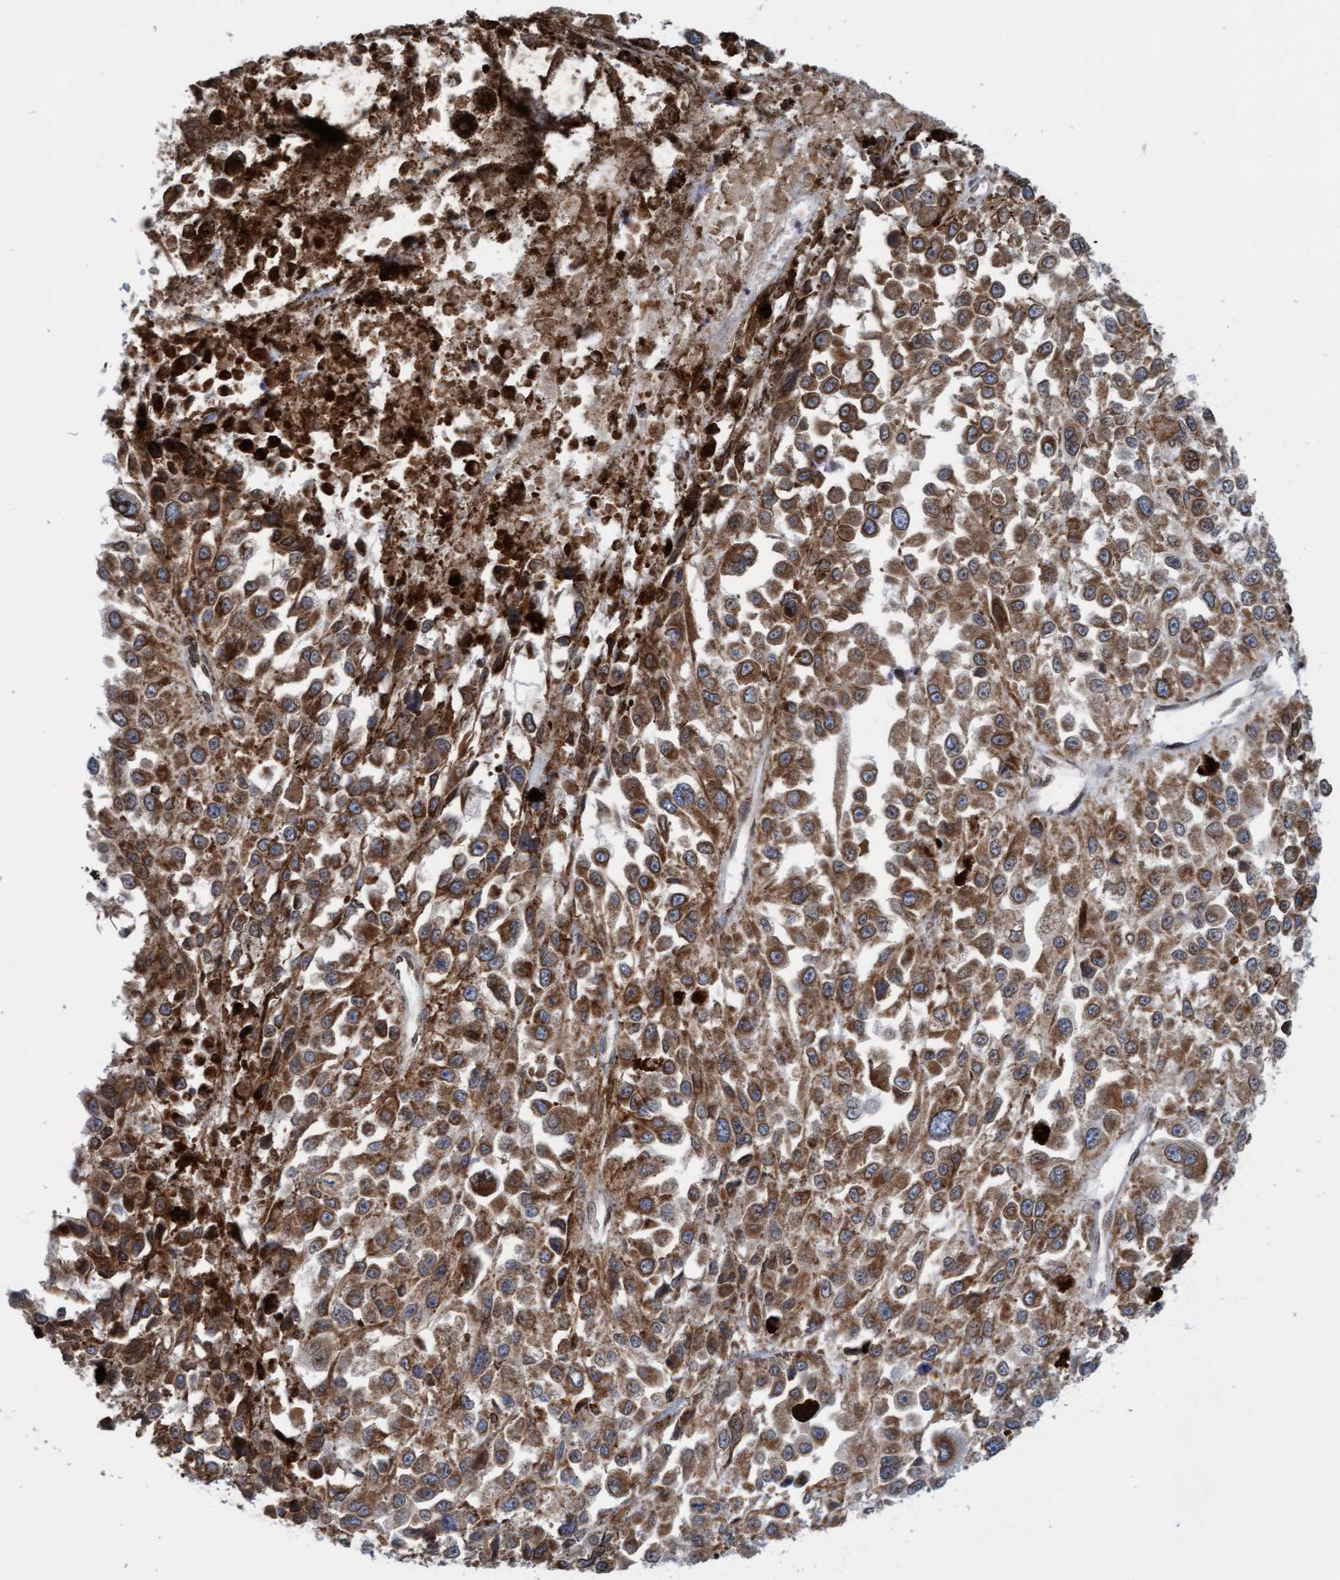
{"staining": {"intensity": "moderate", "quantity": ">75%", "location": "cytoplasmic/membranous"}, "tissue": "melanoma", "cell_type": "Tumor cells", "image_type": "cancer", "snomed": [{"axis": "morphology", "description": "Malignant melanoma, Metastatic site"}, {"axis": "topography", "description": "Lymph node"}], "caption": "Tumor cells show medium levels of moderate cytoplasmic/membranous positivity in approximately >75% of cells in human melanoma. Ihc stains the protein of interest in brown and the nuclei are stained blue.", "gene": "MRPS23", "patient": {"sex": "male", "age": 59}}